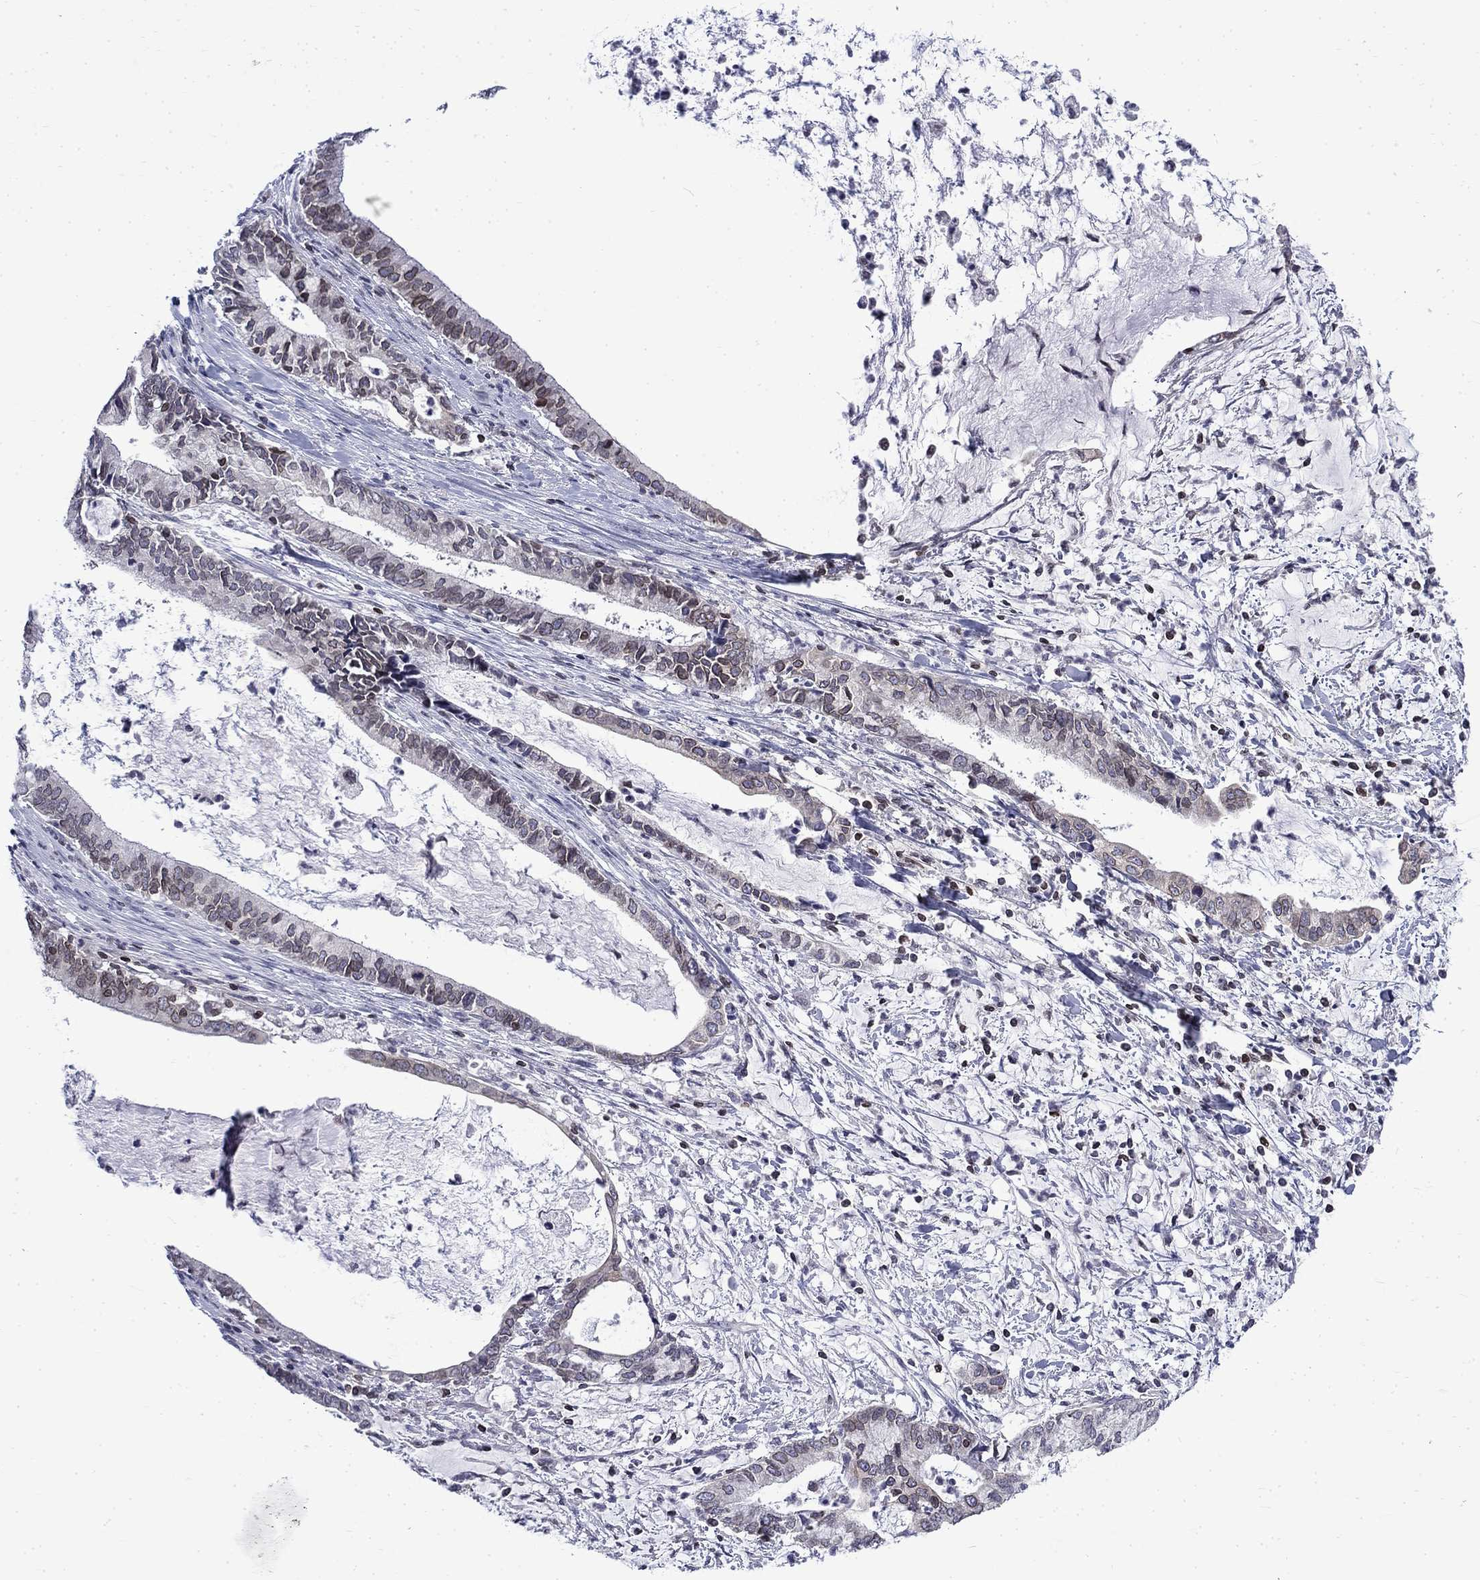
{"staining": {"intensity": "weak", "quantity": "<25%", "location": "cytoplasmic/membranous,nuclear"}, "tissue": "cervical cancer", "cell_type": "Tumor cells", "image_type": "cancer", "snomed": [{"axis": "morphology", "description": "Adenocarcinoma, NOS"}, {"axis": "topography", "description": "Cervix"}], "caption": "Immunohistochemical staining of human cervical cancer (adenocarcinoma) displays no significant positivity in tumor cells.", "gene": "SLA", "patient": {"sex": "female", "age": 42}}